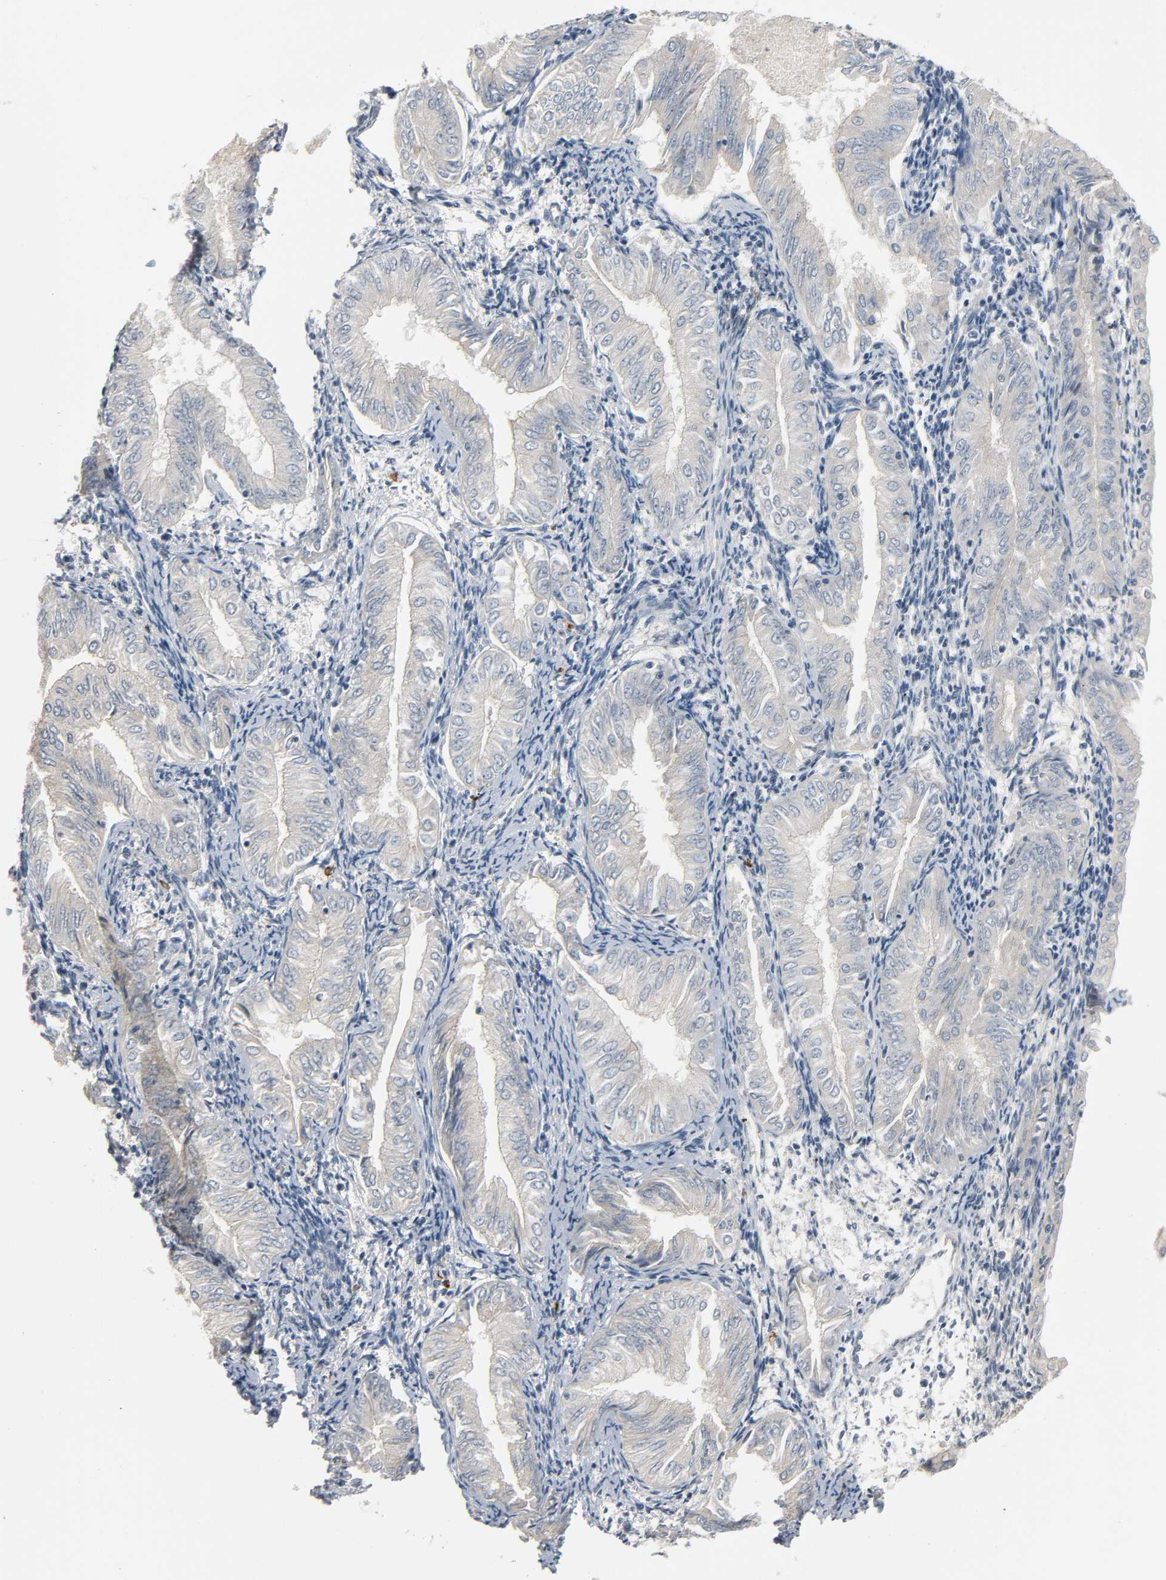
{"staining": {"intensity": "weak", "quantity": "25%-75%", "location": "cytoplasmic/membranous"}, "tissue": "endometrial cancer", "cell_type": "Tumor cells", "image_type": "cancer", "snomed": [{"axis": "morphology", "description": "Adenocarcinoma, NOS"}, {"axis": "topography", "description": "Endometrium"}], "caption": "Protein expression analysis of human adenocarcinoma (endometrial) reveals weak cytoplasmic/membranous expression in about 25%-75% of tumor cells. The protein is shown in brown color, while the nuclei are stained blue.", "gene": "LIMCH1", "patient": {"sex": "female", "age": 53}}